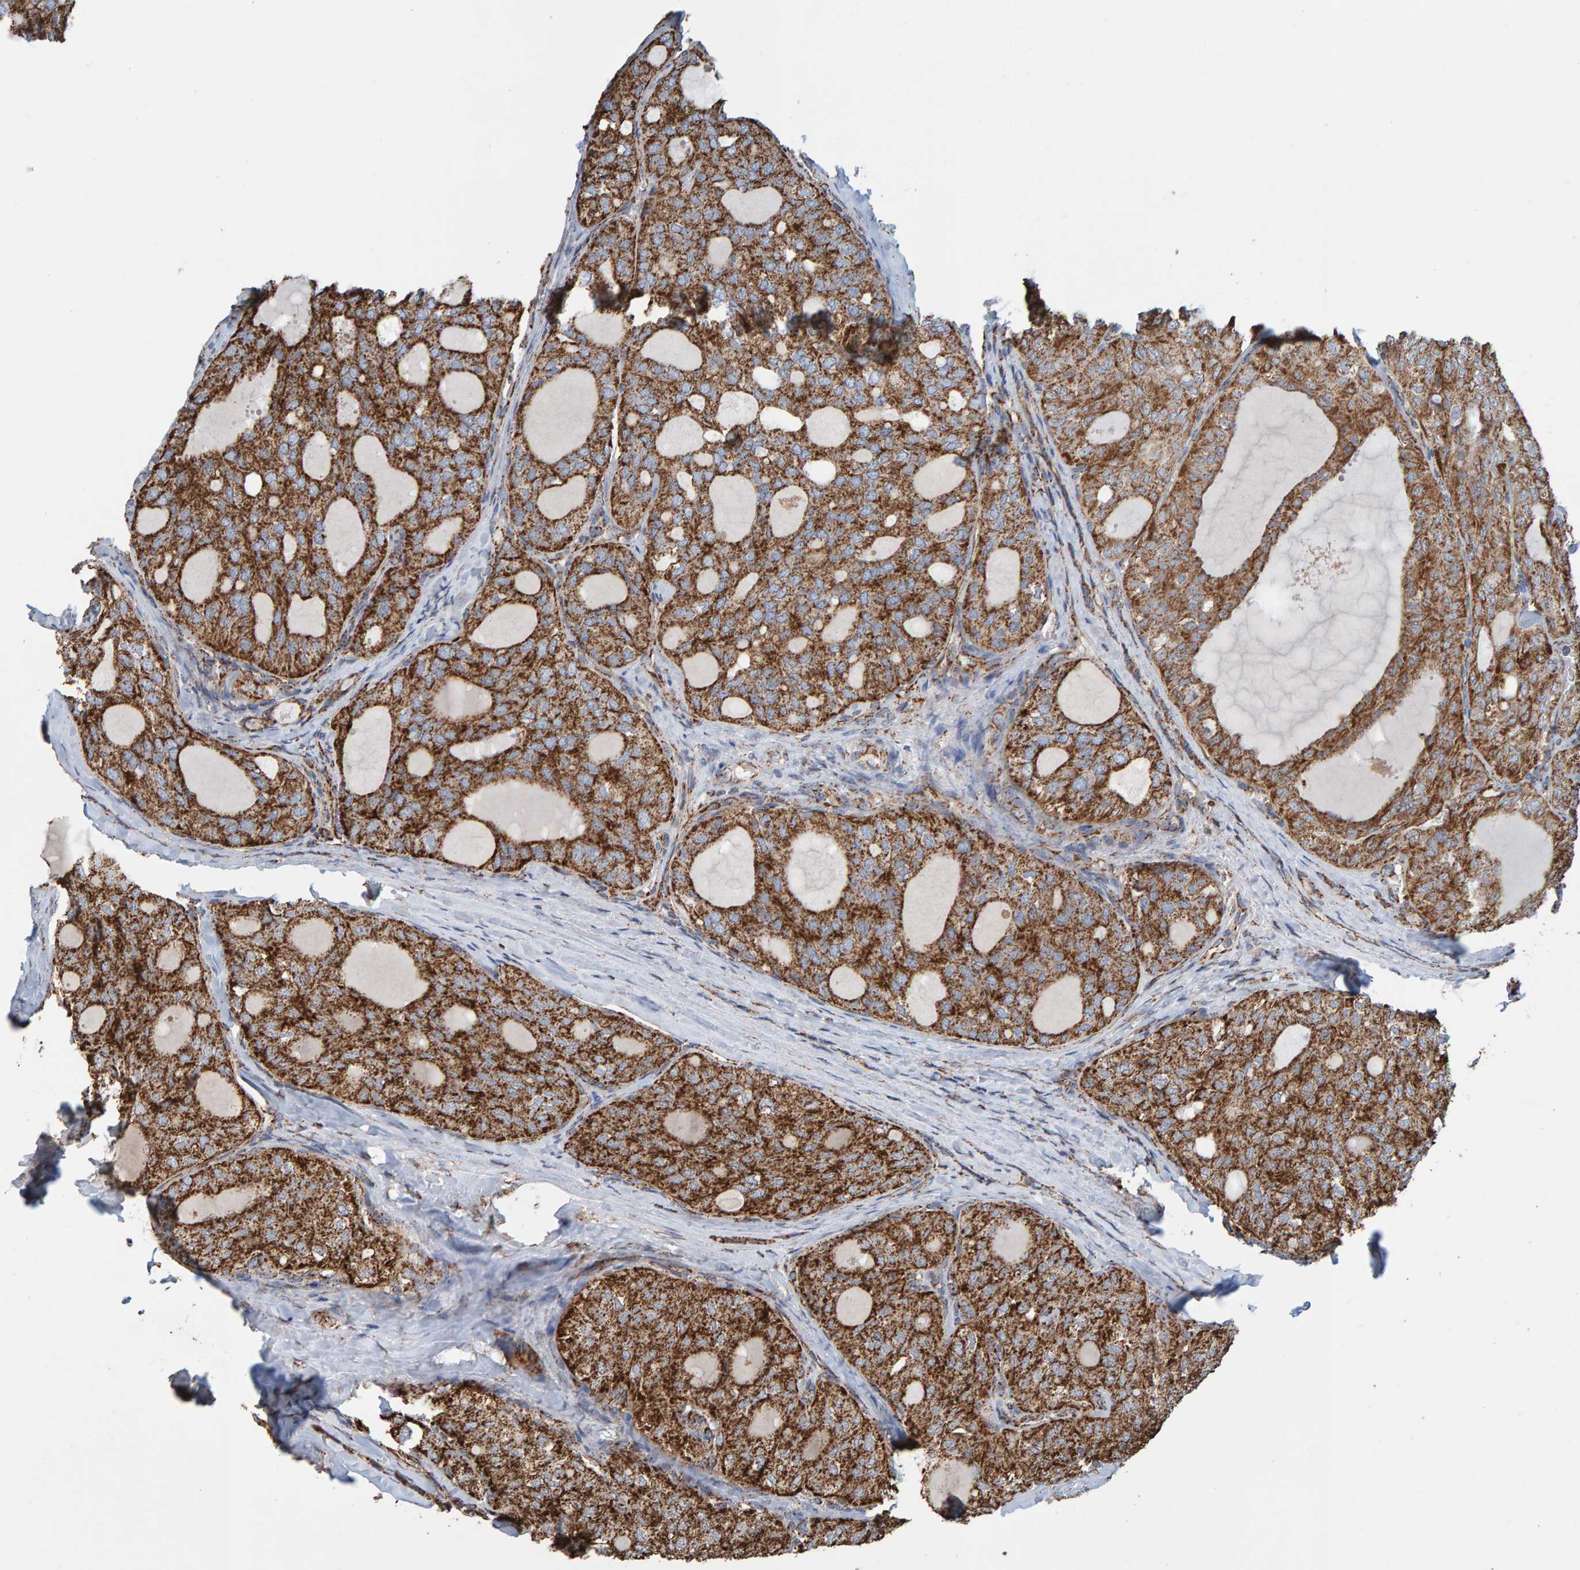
{"staining": {"intensity": "moderate", "quantity": ">75%", "location": "cytoplasmic/membranous"}, "tissue": "thyroid cancer", "cell_type": "Tumor cells", "image_type": "cancer", "snomed": [{"axis": "morphology", "description": "Follicular adenoma carcinoma, NOS"}, {"axis": "topography", "description": "Thyroid gland"}], "caption": "Protein expression analysis of follicular adenoma carcinoma (thyroid) displays moderate cytoplasmic/membranous positivity in about >75% of tumor cells.", "gene": "MRPL45", "patient": {"sex": "male", "age": 75}}